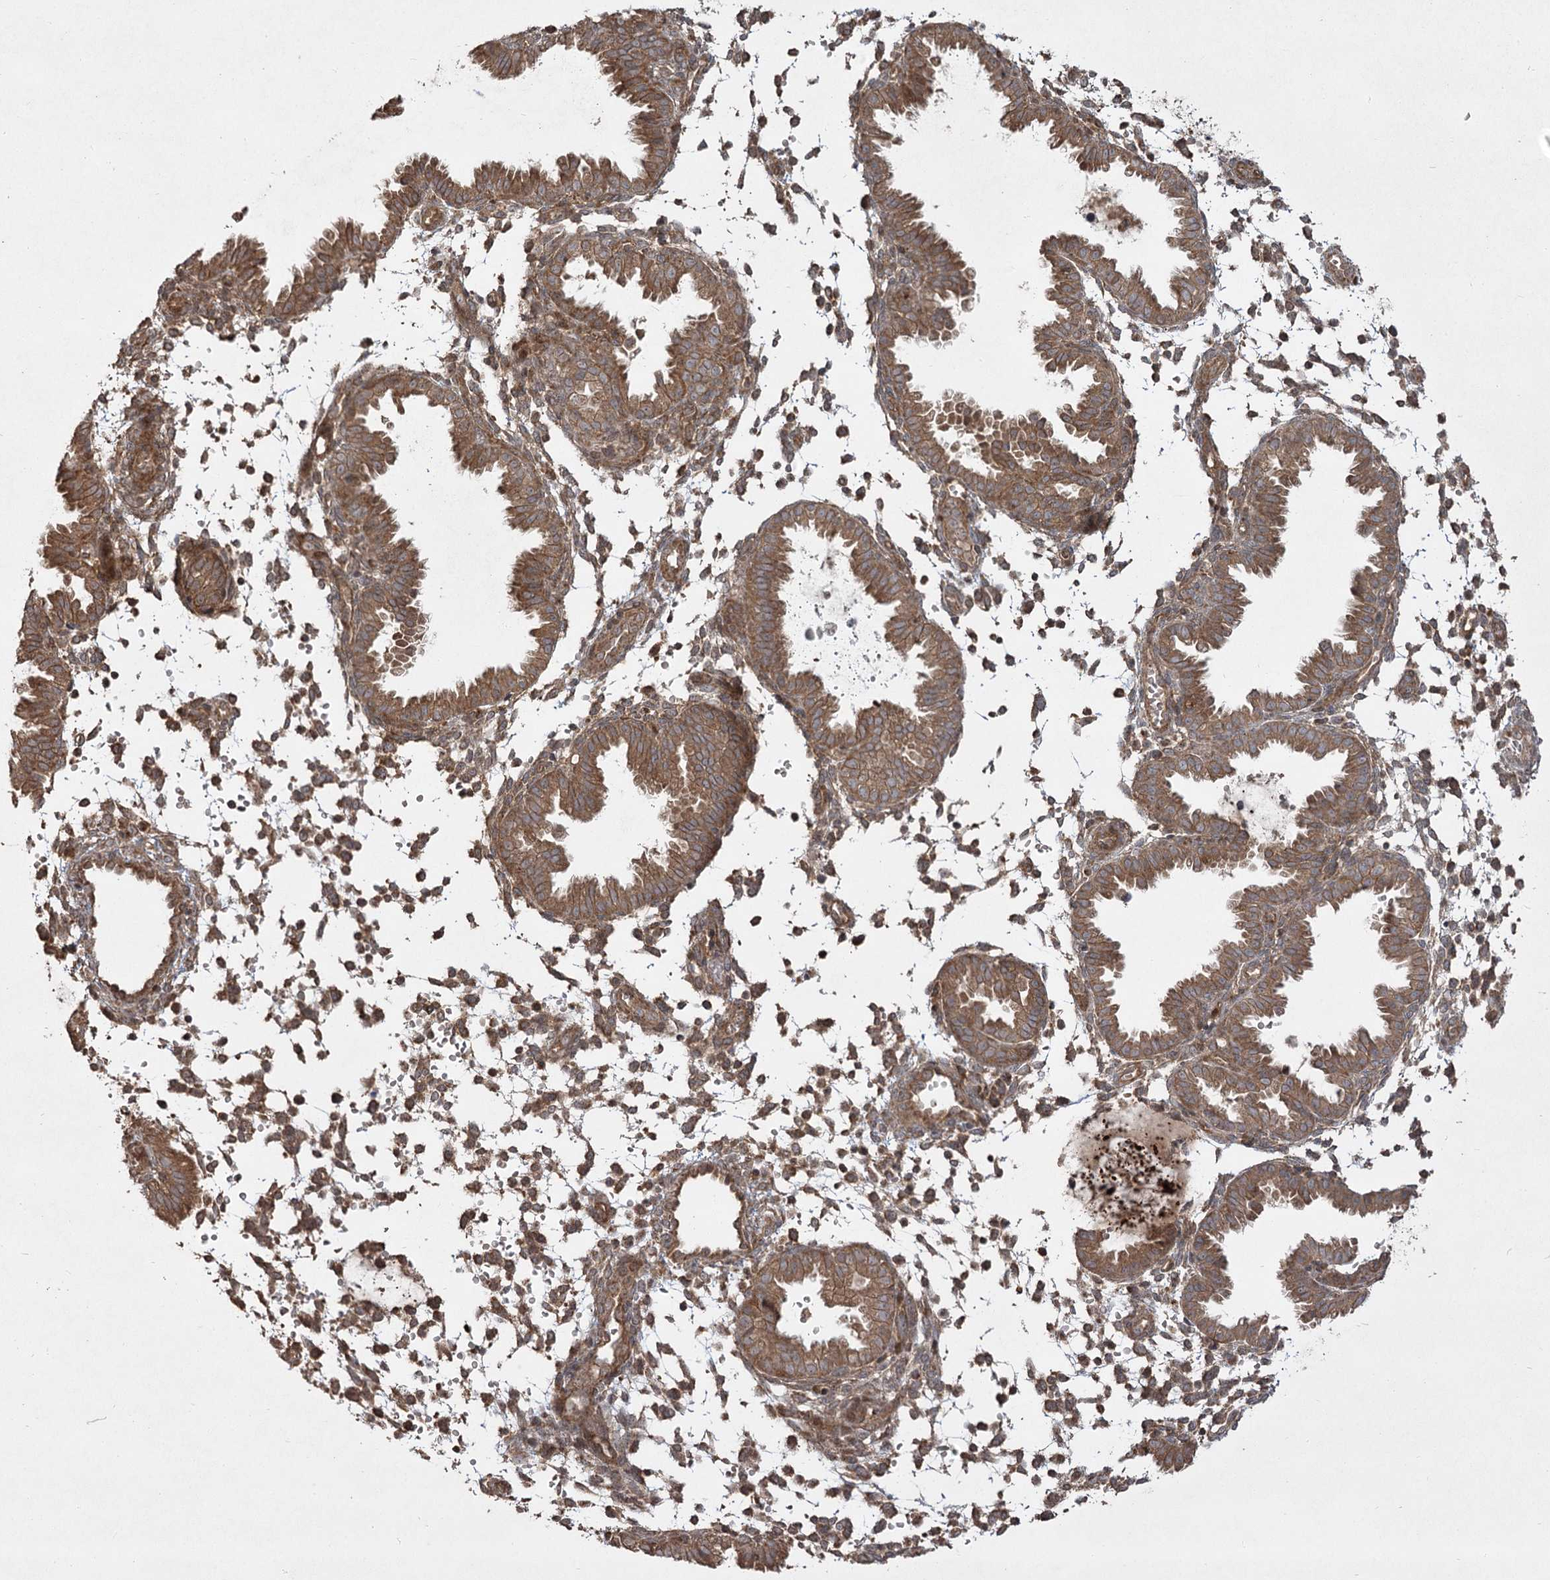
{"staining": {"intensity": "moderate", "quantity": "25%-75%", "location": "cytoplasmic/membranous"}, "tissue": "endometrium", "cell_type": "Cells in endometrial stroma", "image_type": "normal", "snomed": [{"axis": "morphology", "description": "Normal tissue, NOS"}, {"axis": "topography", "description": "Endometrium"}], "caption": "Protein analysis of benign endometrium displays moderate cytoplasmic/membranous positivity in approximately 25%-75% of cells in endometrial stroma.", "gene": "CPLANE1", "patient": {"sex": "female", "age": 33}}